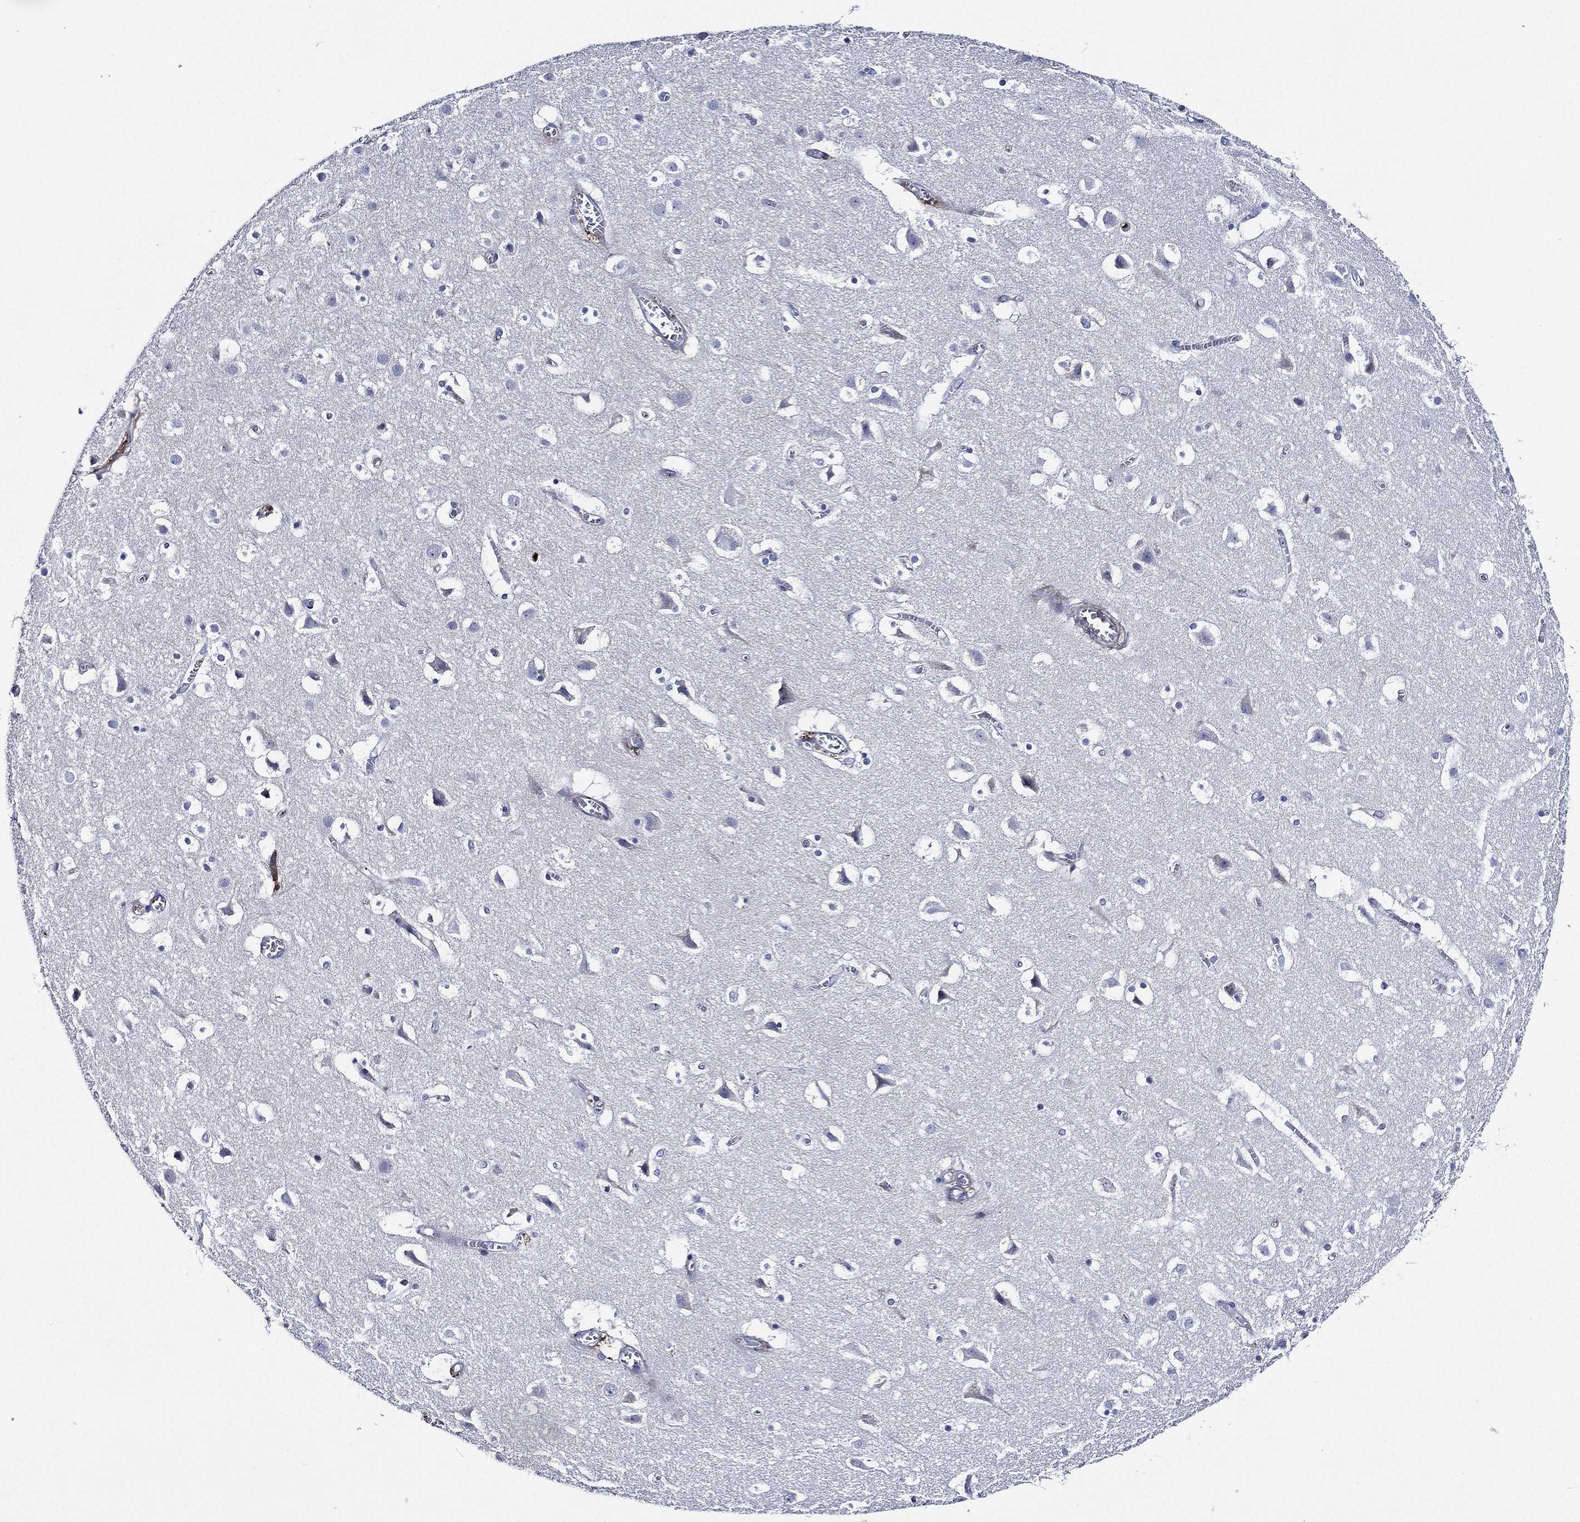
{"staining": {"intensity": "negative", "quantity": "none", "location": "none"}, "tissue": "cerebral cortex", "cell_type": "Endothelial cells", "image_type": "normal", "snomed": [{"axis": "morphology", "description": "Normal tissue, NOS"}, {"axis": "topography", "description": "Cerebral cortex"}], "caption": "The histopathology image shows no staining of endothelial cells in normal cerebral cortex.", "gene": "TMPRSS11D", "patient": {"sex": "male", "age": 59}}